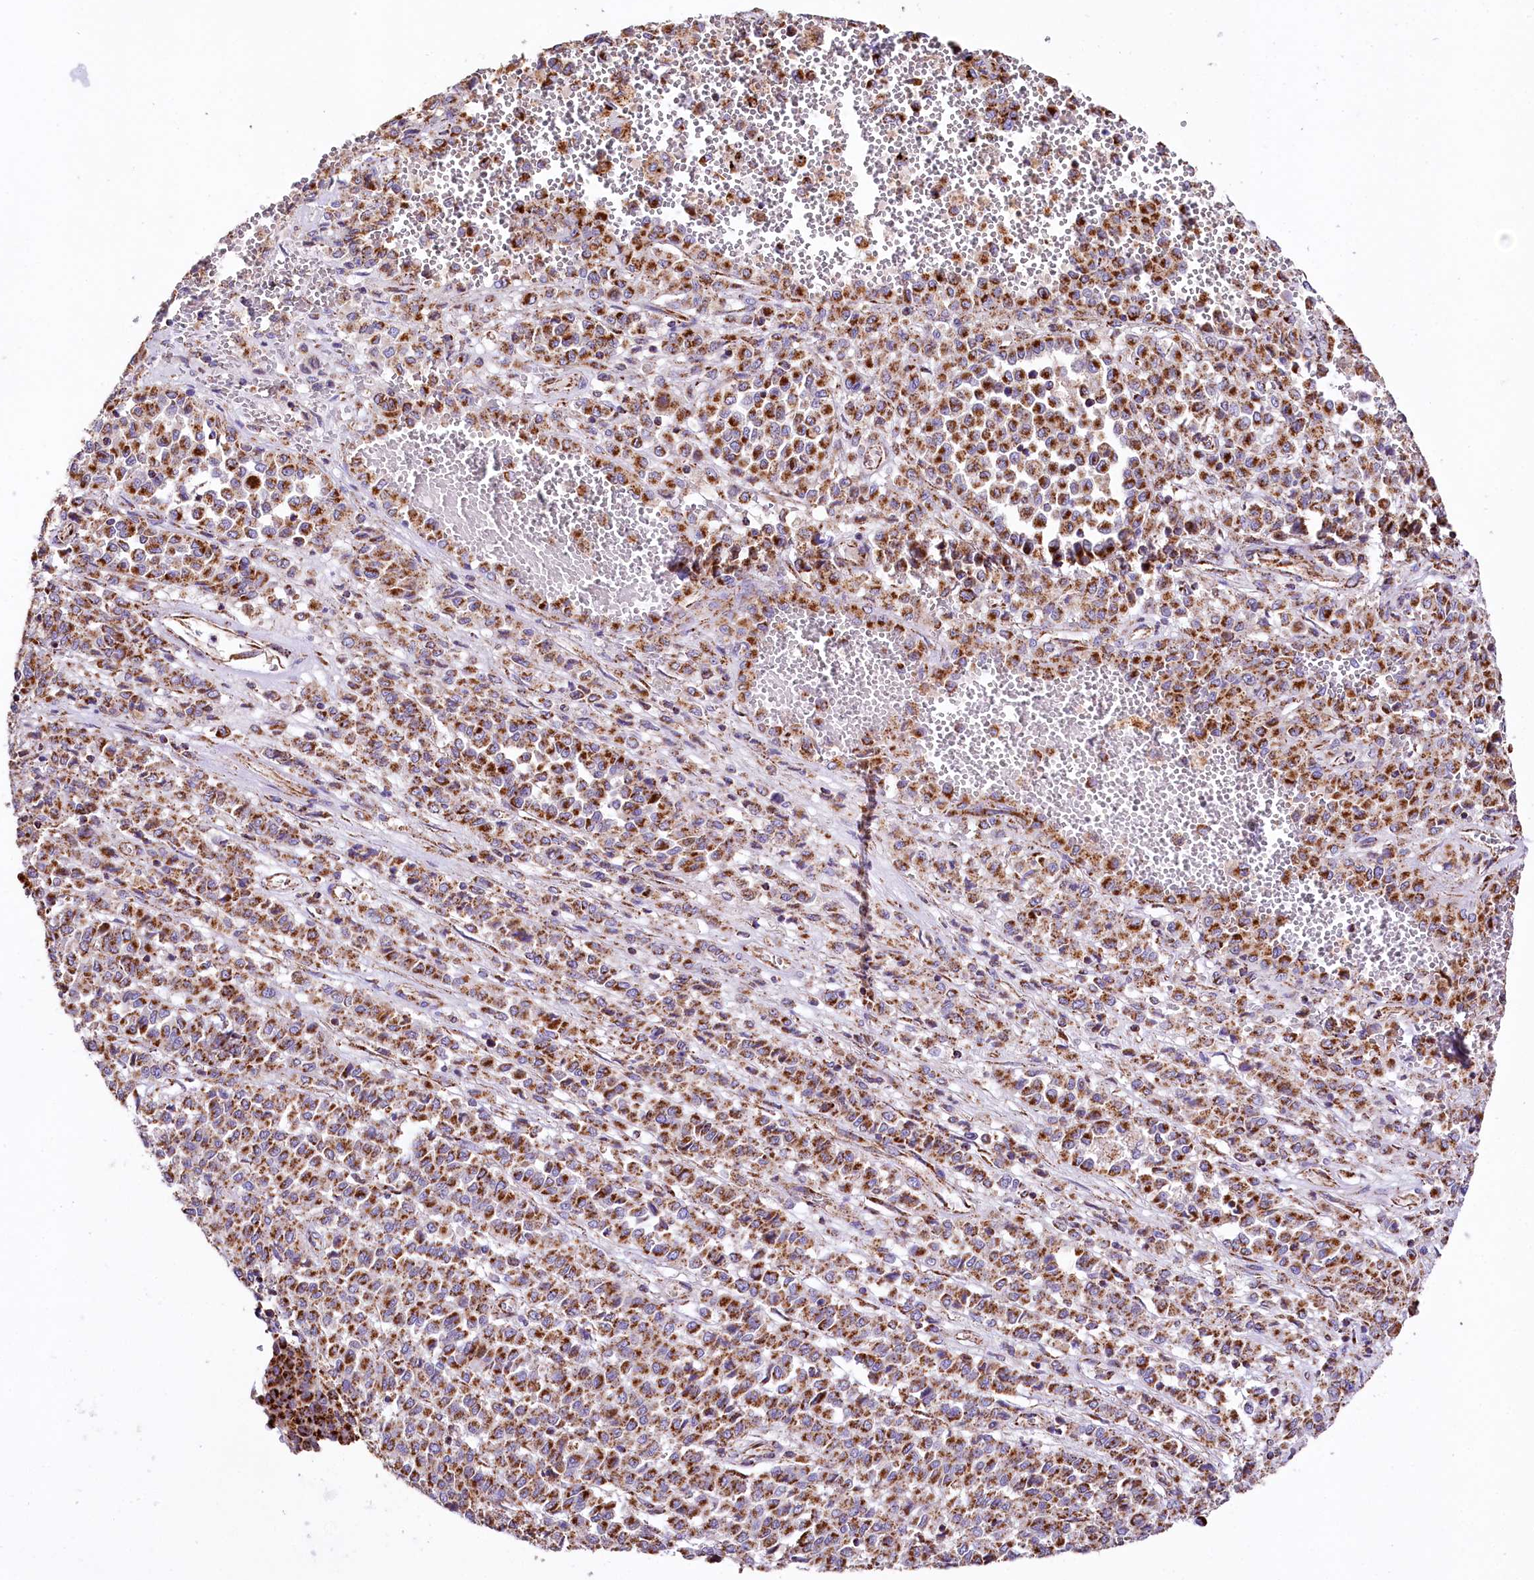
{"staining": {"intensity": "strong", "quantity": ">75%", "location": "cytoplasmic/membranous"}, "tissue": "melanoma", "cell_type": "Tumor cells", "image_type": "cancer", "snomed": [{"axis": "morphology", "description": "Malignant melanoma, Metastatic site"}, {"axis": "topography", "description": "Pancreas"}], "caption": "Protein analysis of melanoma tissue demonstrates strong cytoplasmic/membranous positivity in about >75% of tumor cells.", "gene": "APLP2", "patient": {"sex": "female", "age": 30}}